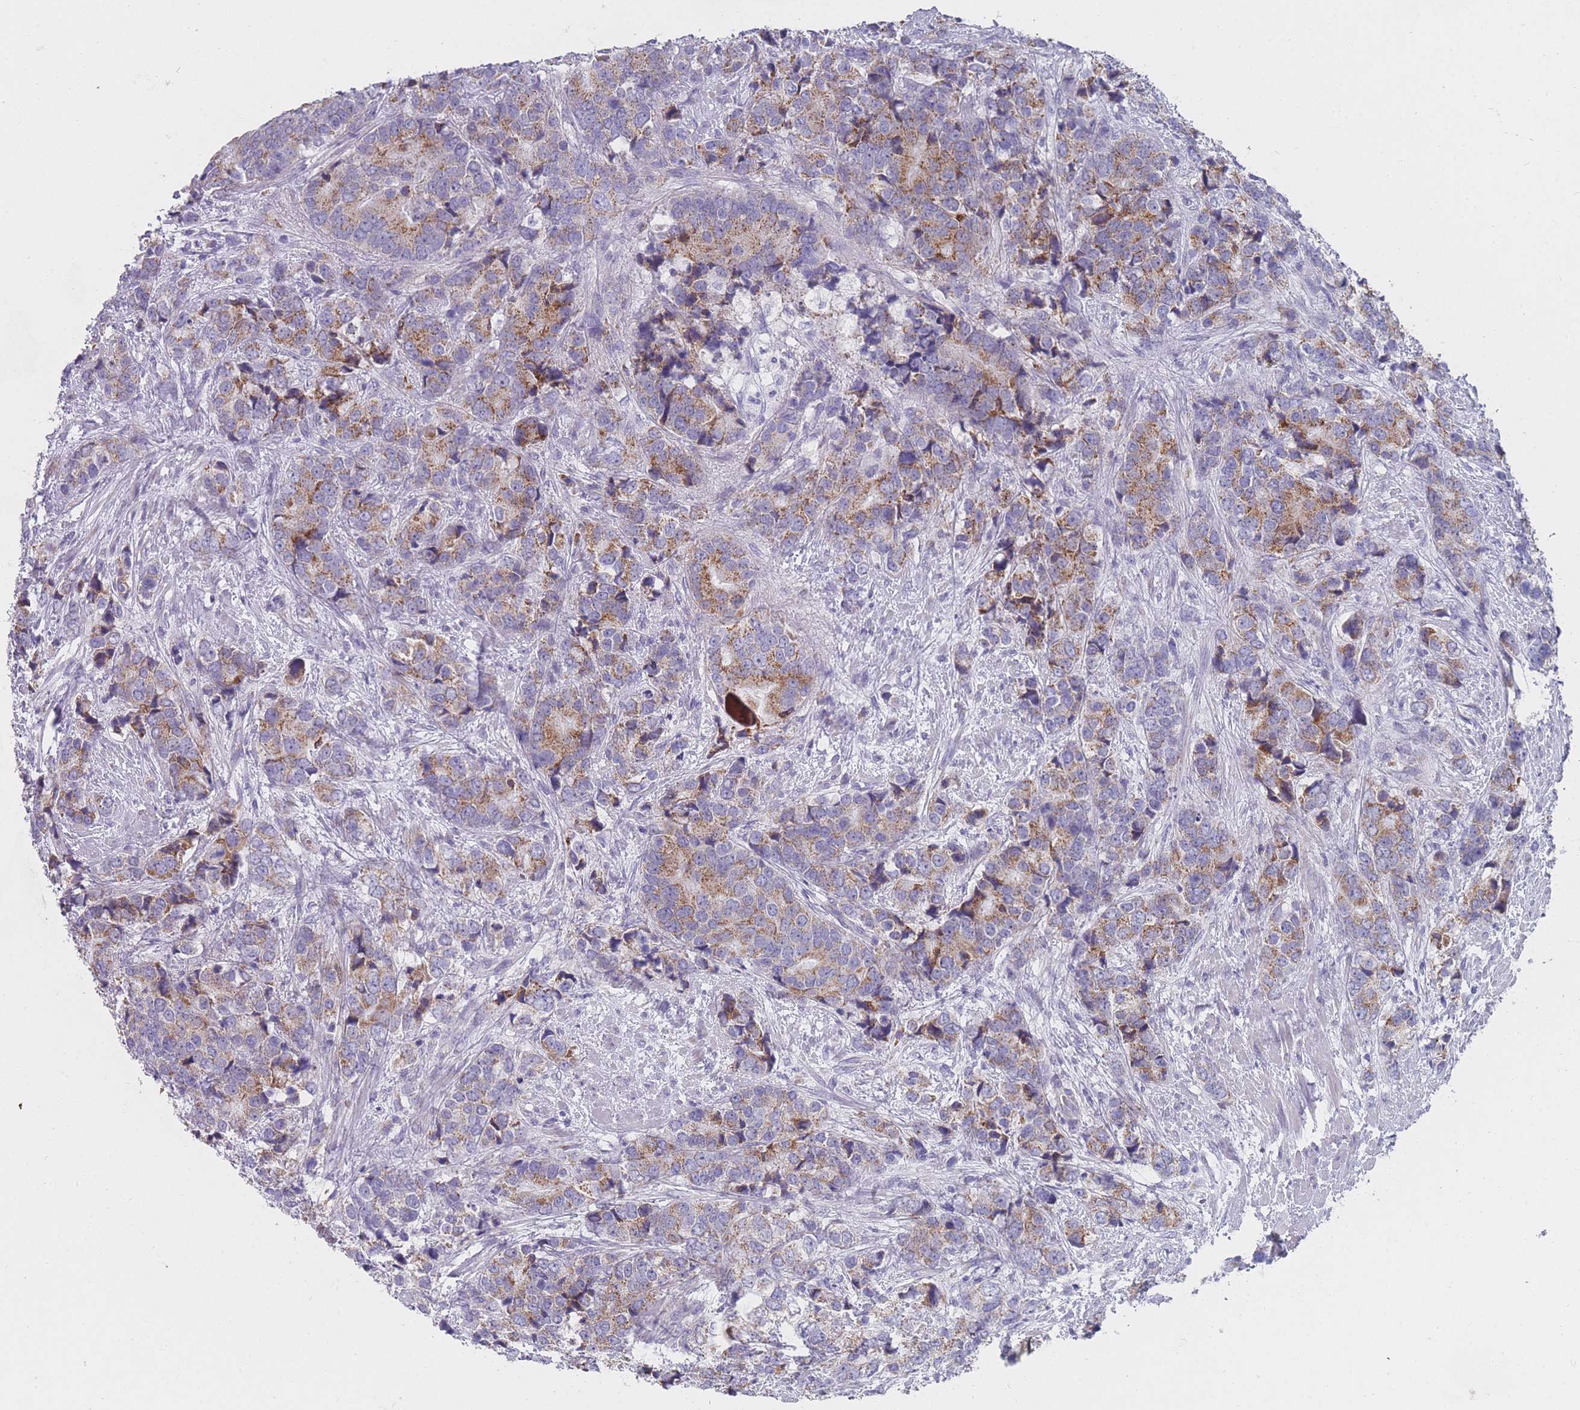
{"staining": {"intensity": "moderate", "quantity": ">75%", "location": "cytoplasmic/membranous"}, "tissue": "prostate cancer", "cell_type": "Tumor cells", "image_type": "cancer", "snomed": [{"axis": "morphology", "description": "Adenocarcinoma, High grade"}, {"axis": "topography", "description": "Prostate"}], "caption": "Moderate cytoplasmic/membranous protein positivity is appreciated in approximately >75% of tumor cells in prostate adenocarcinoma (high-grade).", "gene": "MRPS14", "patient": {"sex": "male", "age": 62}}